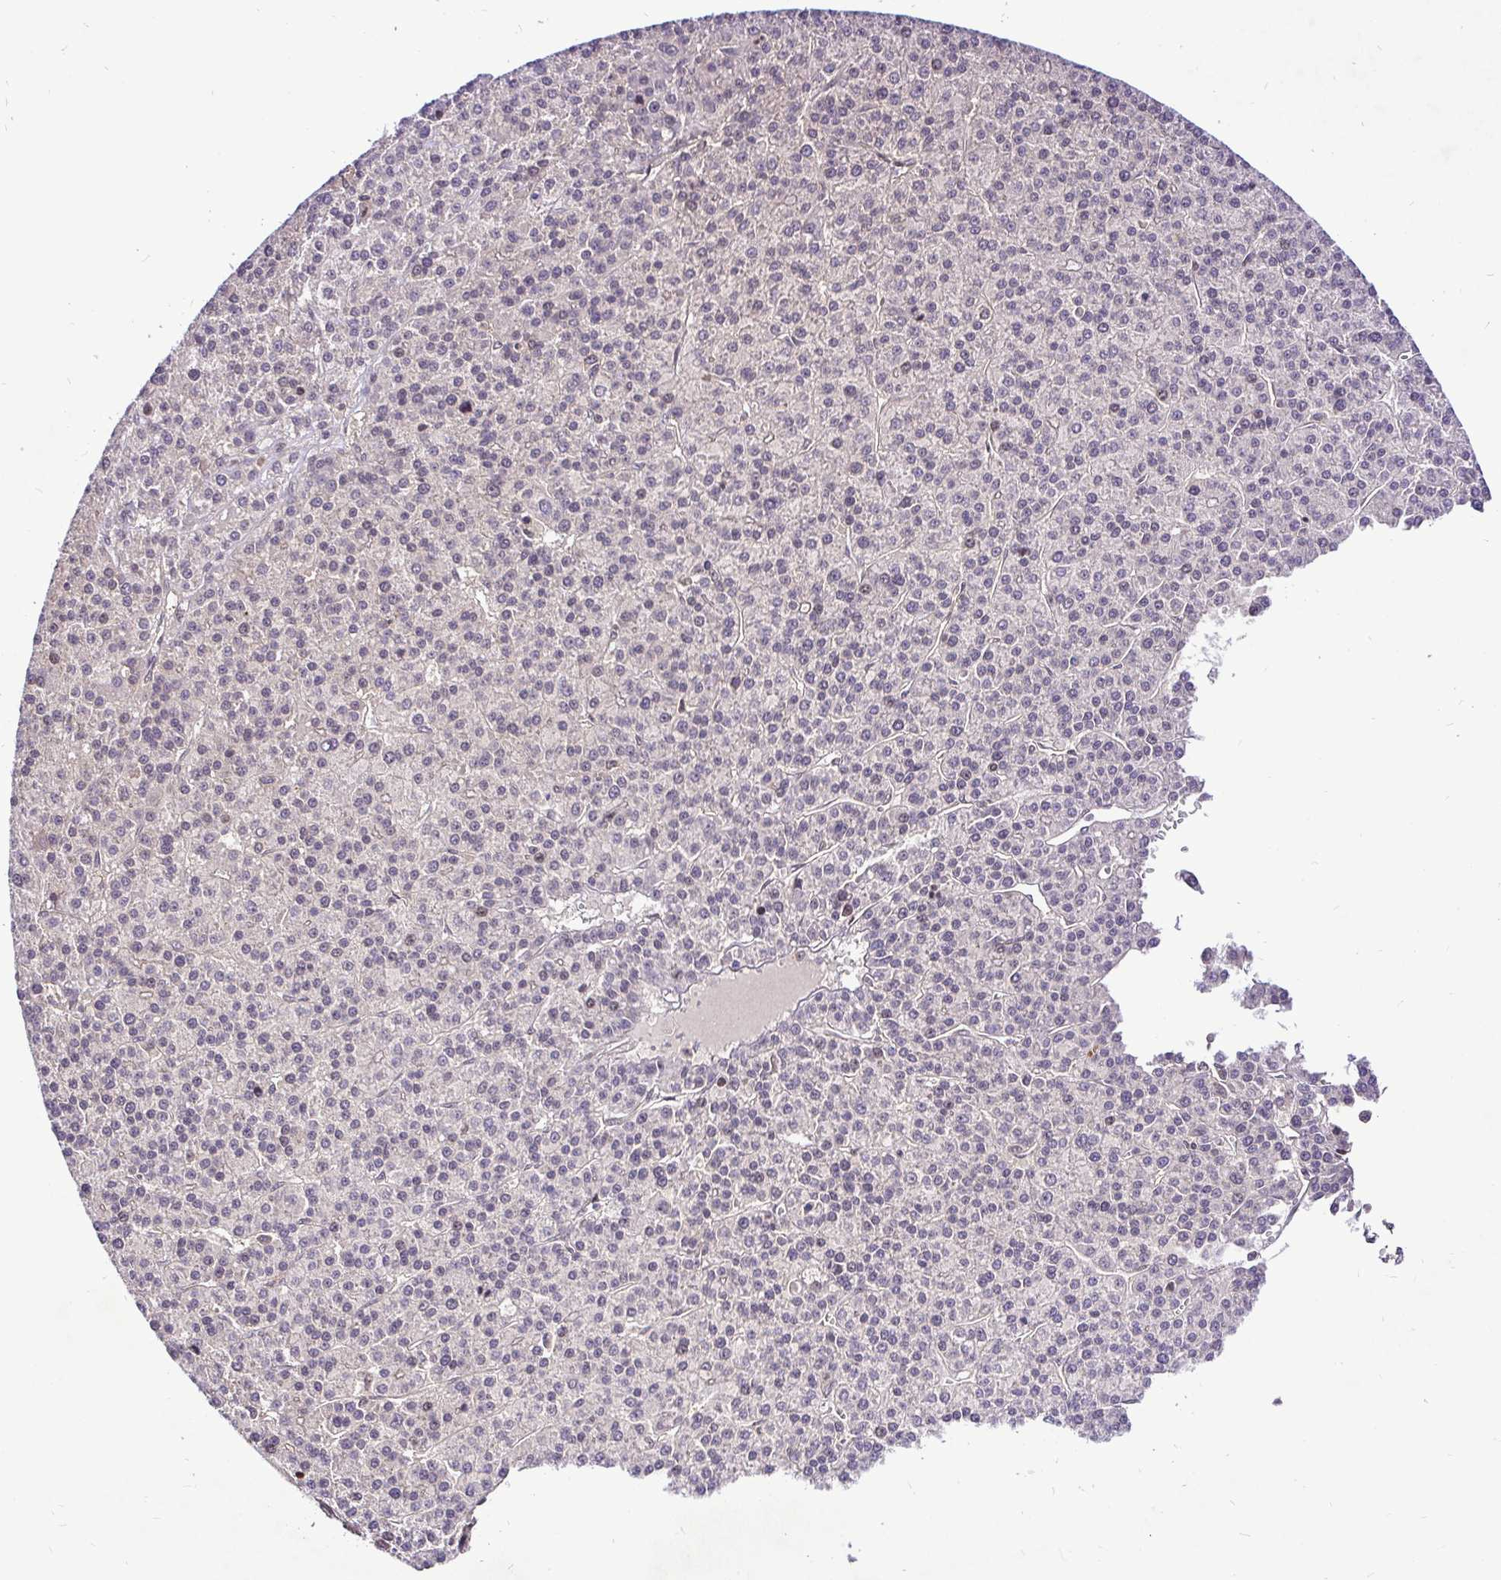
{"staining": {"intensity": "weak", "quantity": "<25%", "location": "nuclear"}, "tissue": "liver cancer", "cell_type": "Tumor cells", "image_type": "cancer", "snomed": [{"axis": "morphology", "description": "Carcinoma, Hepatocellular, NOS"}, {"axis": "topography", "description": "Liver"}], "caption": "Micrograph shows no protein staining in tumor cells of liver hepatocellular carcinoma tissue.", "gene": "UBE2M", "patient": {"sex": "female", "age": 58}}